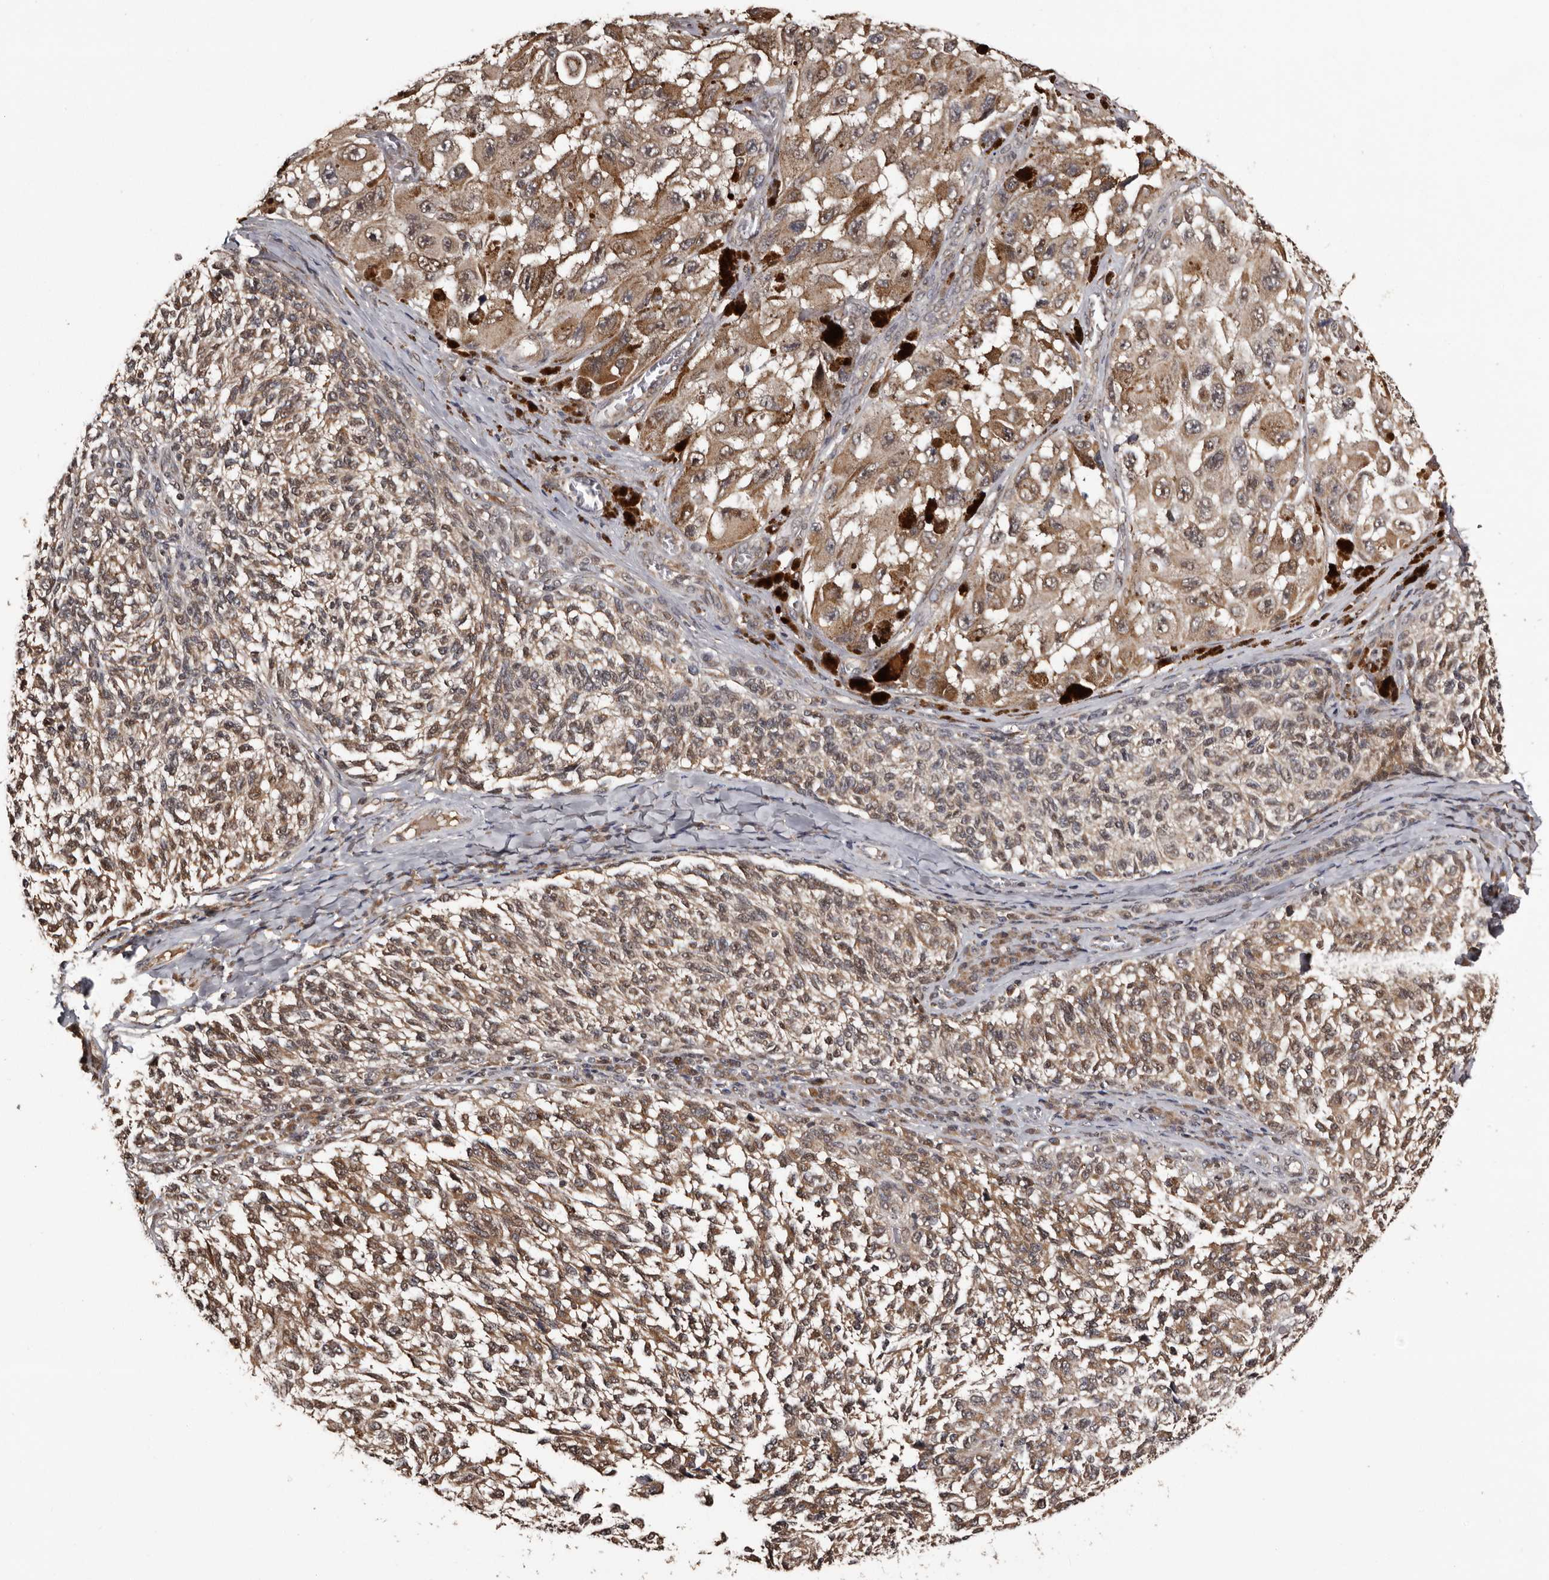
{"staining": {"intensity": "moderate", "quantity": ">75%", "location": "cytoplasmic/membranous"}, "tissue": "melanoma", "cell_type": "Tumor cells", "image_type": "cancer", "snomed": [{"axis": "morphology", "description": "Malignant melanoma, NOS"}, {"axis": "topography", "description": "Skin"}], "caption": "High-magnification brightfield microscopy of malignant melanoma stained with DAB (brown) and counterstained with hematoxylin (blue). tumor cells exhibit moderate cytoplasmic/membranous staining is seen in about>75% of cells.", "gene": "SERTAD4", "patient": {"sex": "female", "age": 73}}